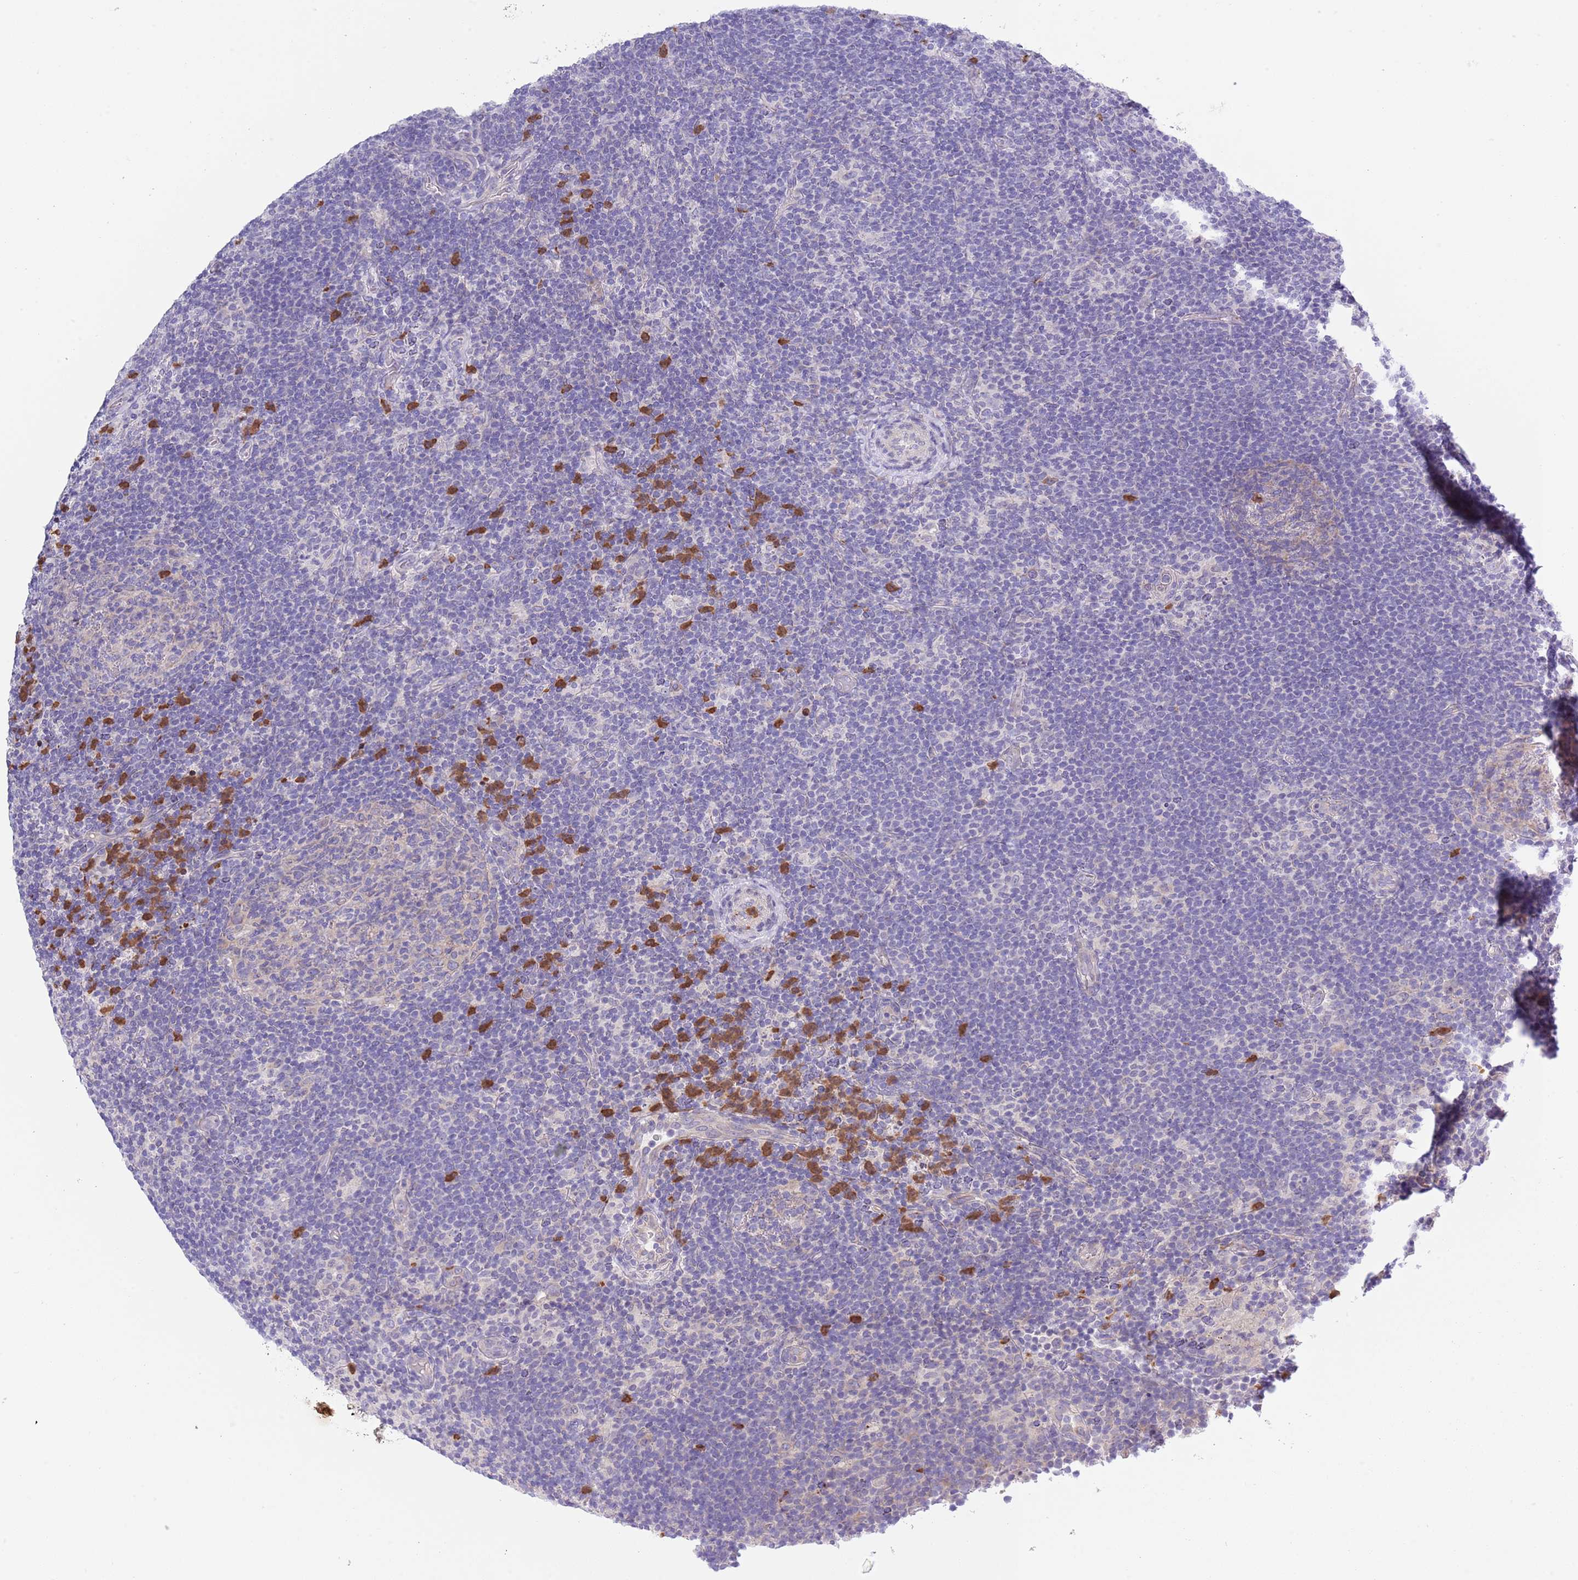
{"staining": {"intensity": "negative", "quantity": "none", "location": "none"}, "tissue": "lymphoma", "cell_type": "Tumor cells", "image_type": "cancer", "snomed": [{"axis": "morphology", "description": "Hodgkin's disease, NOS"}, {"axis": "topography", "description": "Lymph node"}], "caption": "DAB (3,3'-diaminobenzidine) immunohistochemical staining of human lymphoma displays no significant expression in tumor cells. (DAB (3,3'-diaminobenzidine) IHC visualized using brightfield microscopy, high magnification).", "gene": "ZFP2", "patient": {"sex": "female", "age": 57}}